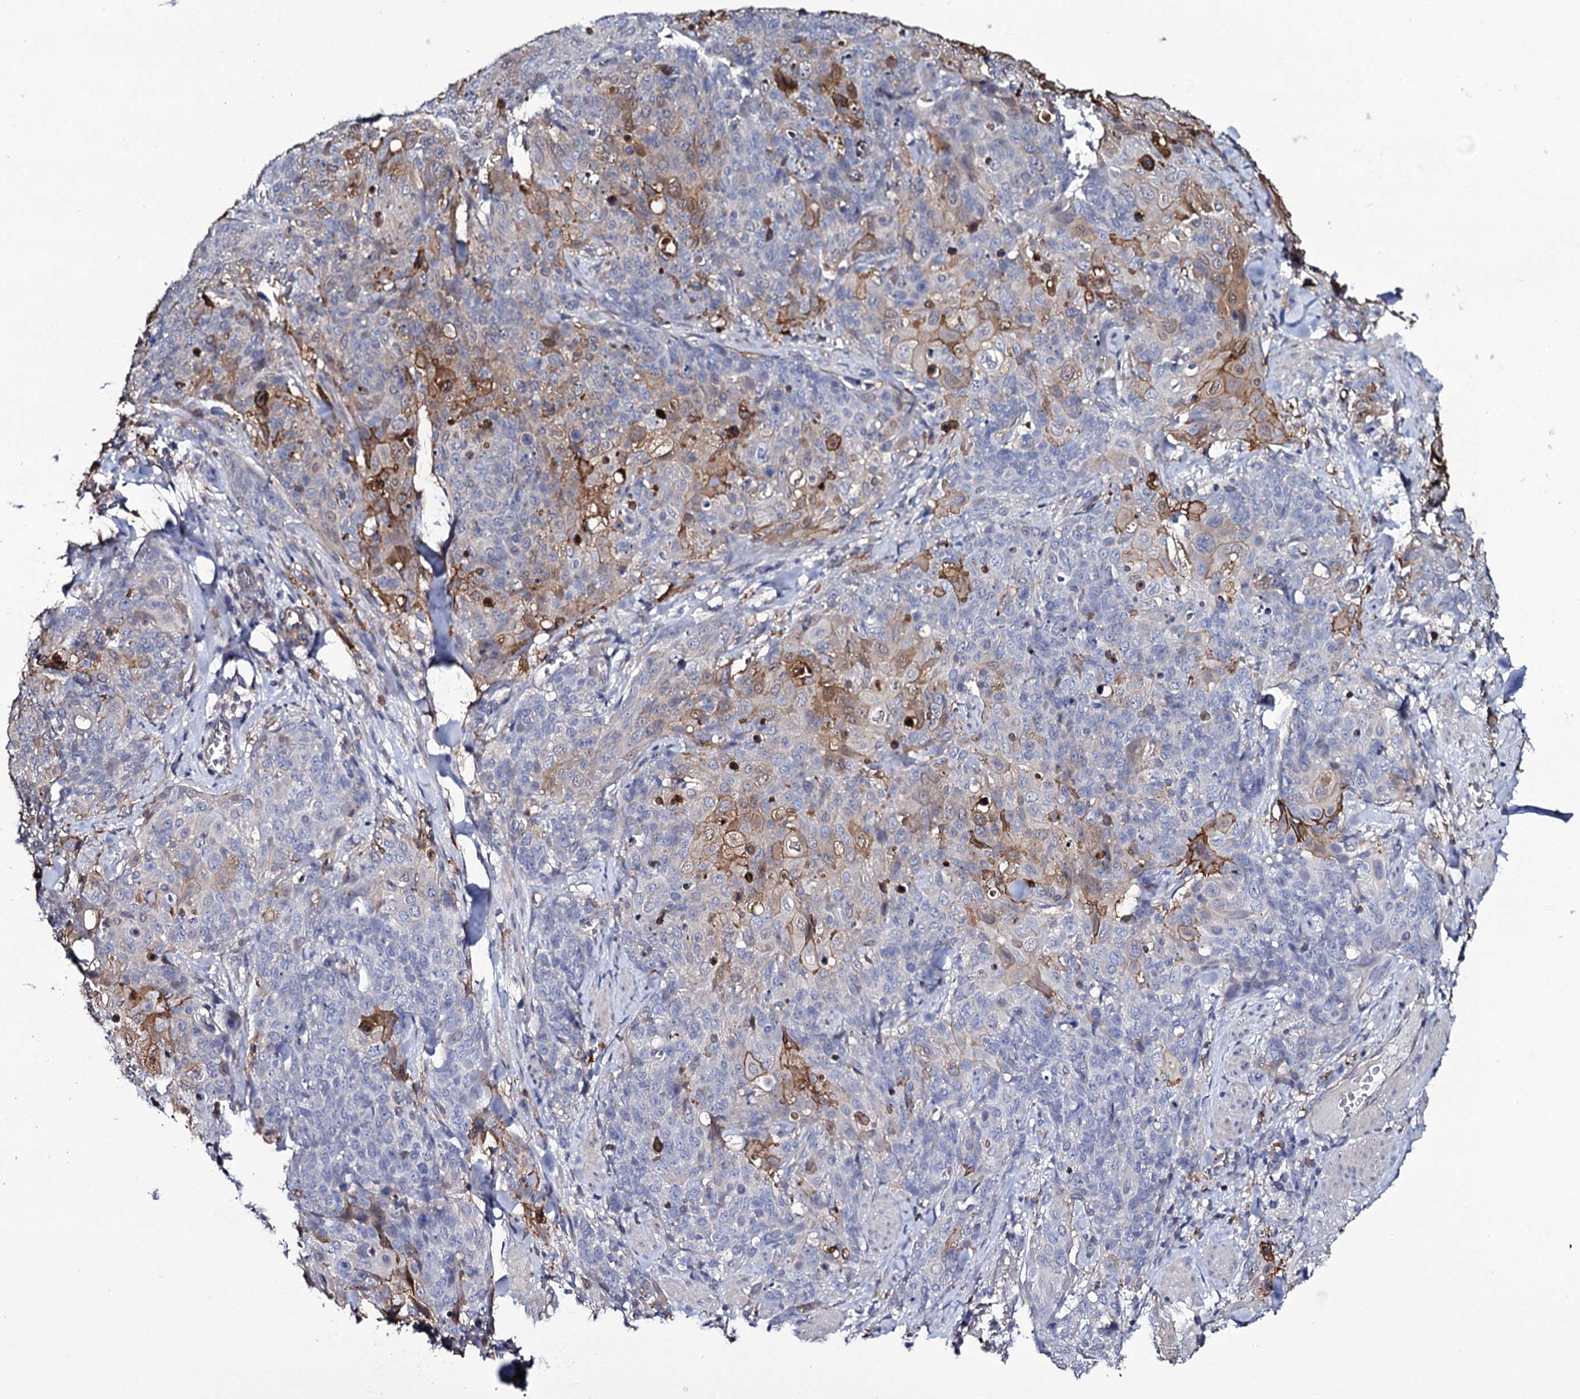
{"staining": {"intensity": "strong", "quantity": "<25%", "location": "cytoplasmic/membranous"}, "tissue": "skin cancer", "cell_type": "Tumor cells", "image_type": "cancer", "snomed": [{"axis": "morphology", "description": "Squamous cell carcinoma, NOS"}, {"axis": "topography", "description": "Skin"}, {"axis": "topography", "description": "Vulva"}], "caption": "IHC photomicrograph of neoplastic tissue: skin squamous cell carcinoma stained using IHC displays medium levels of strong protein expression localized specifically in the cytoplasmic/membranous of tumor cells, appearing as a cytoplasmic/membranous brown color.", "gene": "TTC23", "patient": {"sex": "female", "age": 85}}